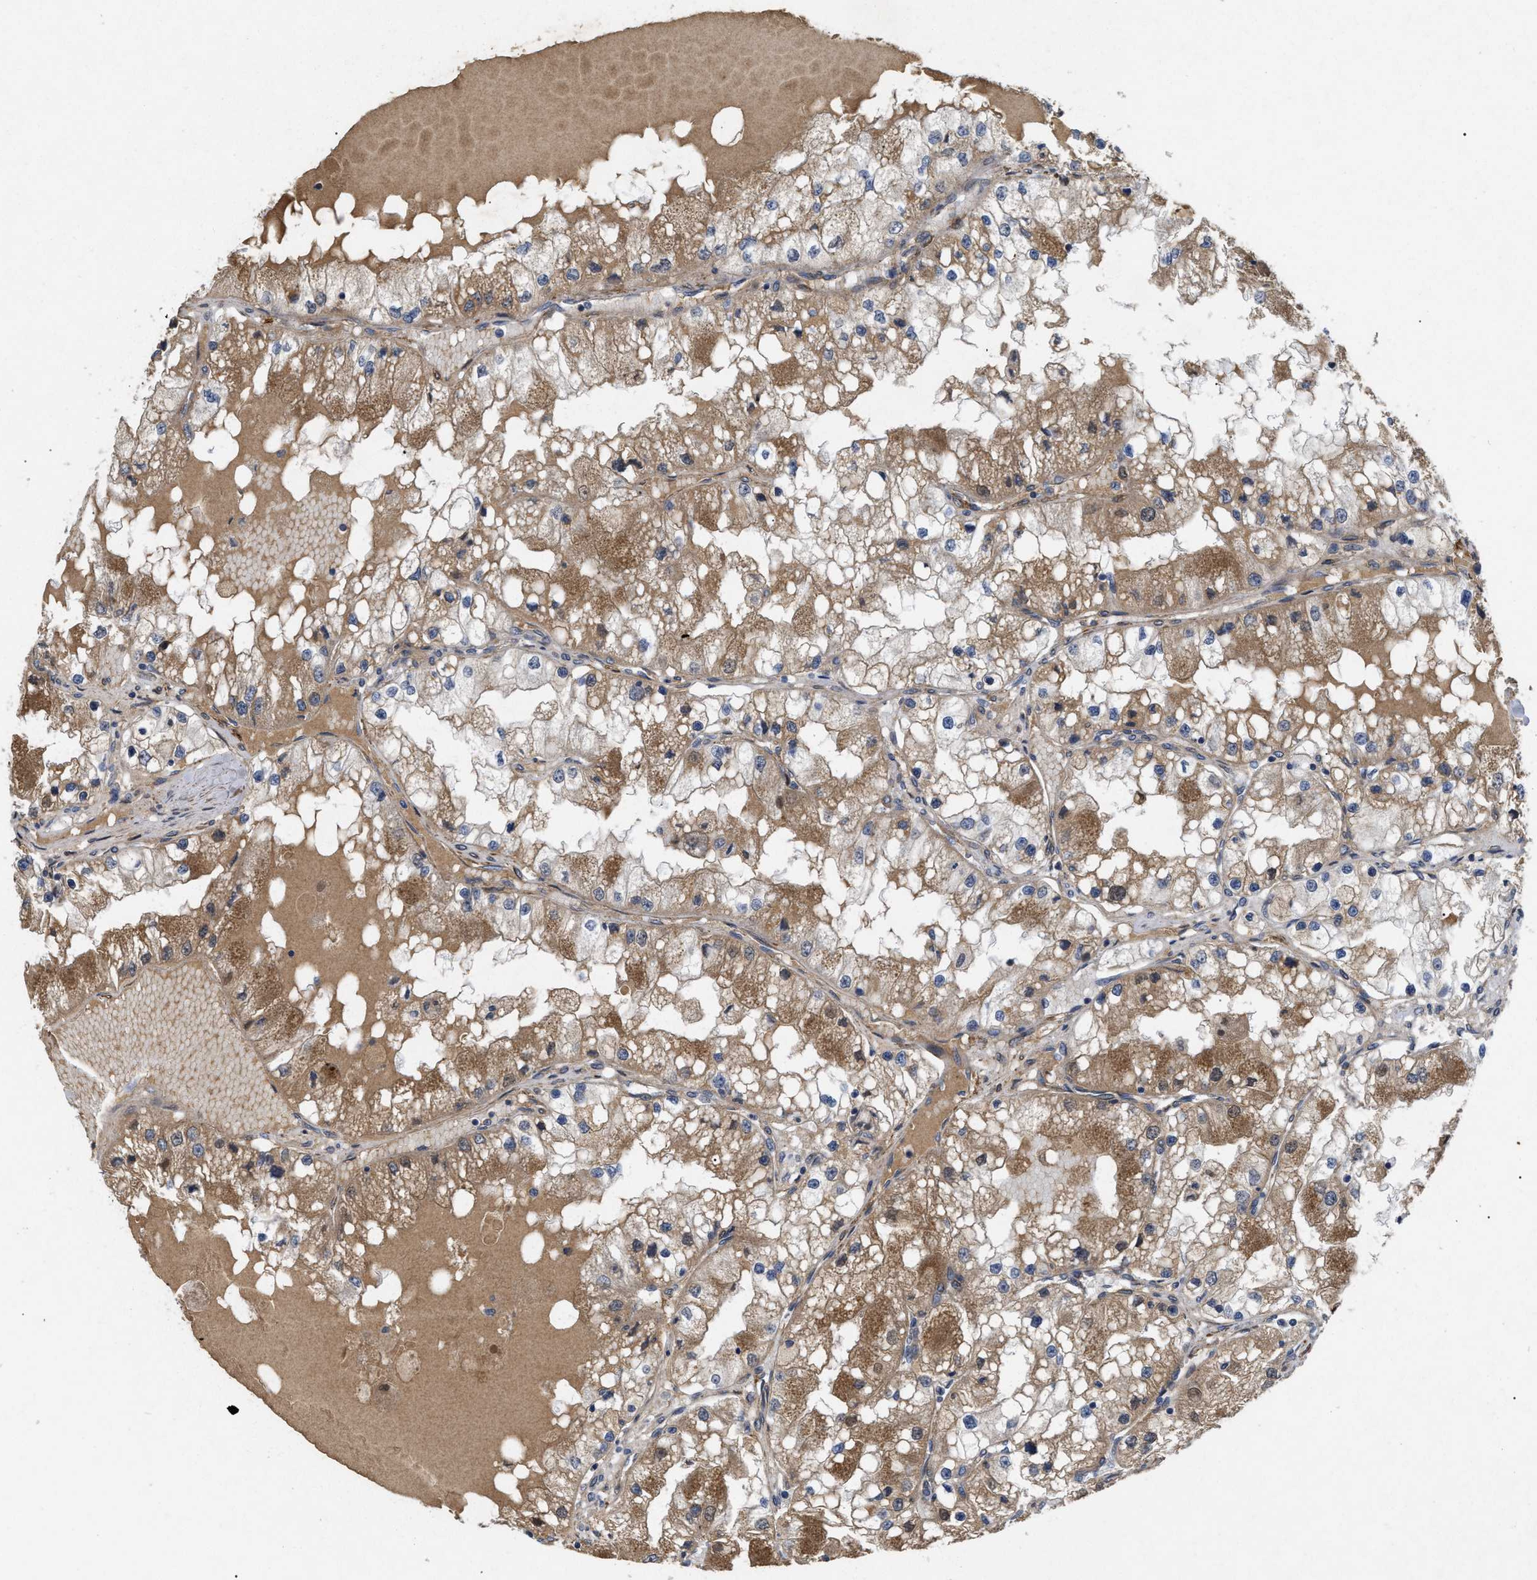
{"staining": {"intensity": "moderate", "quantity": ">75%", "location": "cytoplasmic/membranous"}, "tissue": "renal cancer", "cell_type": "Tumor cells", "image_type": "cancer", "snomed": [{"axis": "morphology", "description": "Adenocarcinoma, NOS"}, {"axis": "topography", "description": "Kidney"}], "caption": "Immunohistochemistry micrograph of human renal adenocarcinoma stained for a protein (brown), which reveals medium levels of moderate cytoplasmic/membranous expression in about >75% of tumor cells.", "gene": "ST6GALNAC6", "patient": {"sex": "male", "age": 68}}